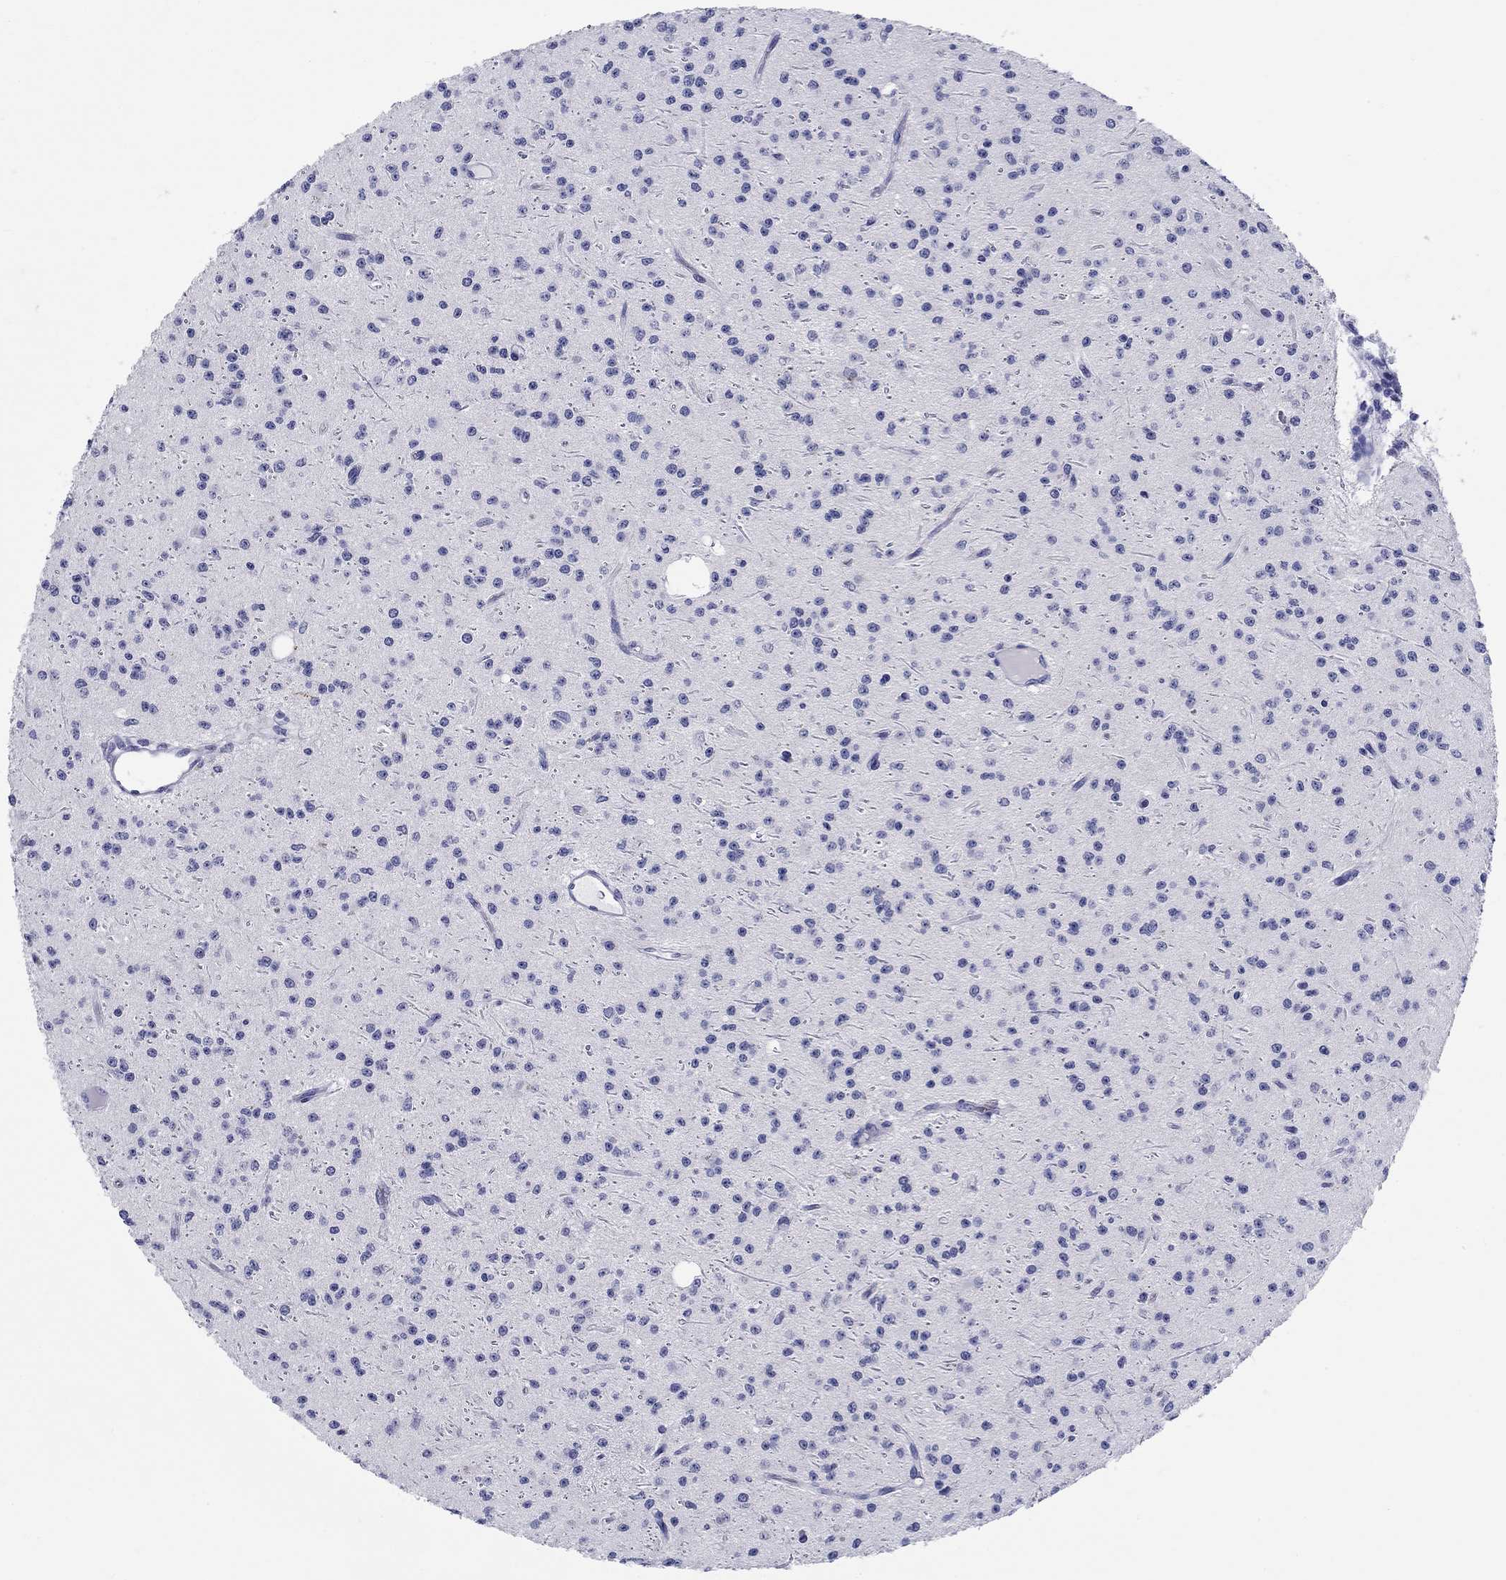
{"staining": {"intensity": "negative", "quantity": "none", "location": "none"}, "tissue": "glioma", "cell_type": "Tumor cells", "image_type": "cancer", "snomed": [{"axis": "morphology", "description": "Glioma, malignant, Low grade"}, {"axis": "topography", "description": "Brain"}], "caption": "Tumor cells show no significant protein expression in glioma.", "gene": "LAMP5", "patient": {"sex": "male", "age": 27}}